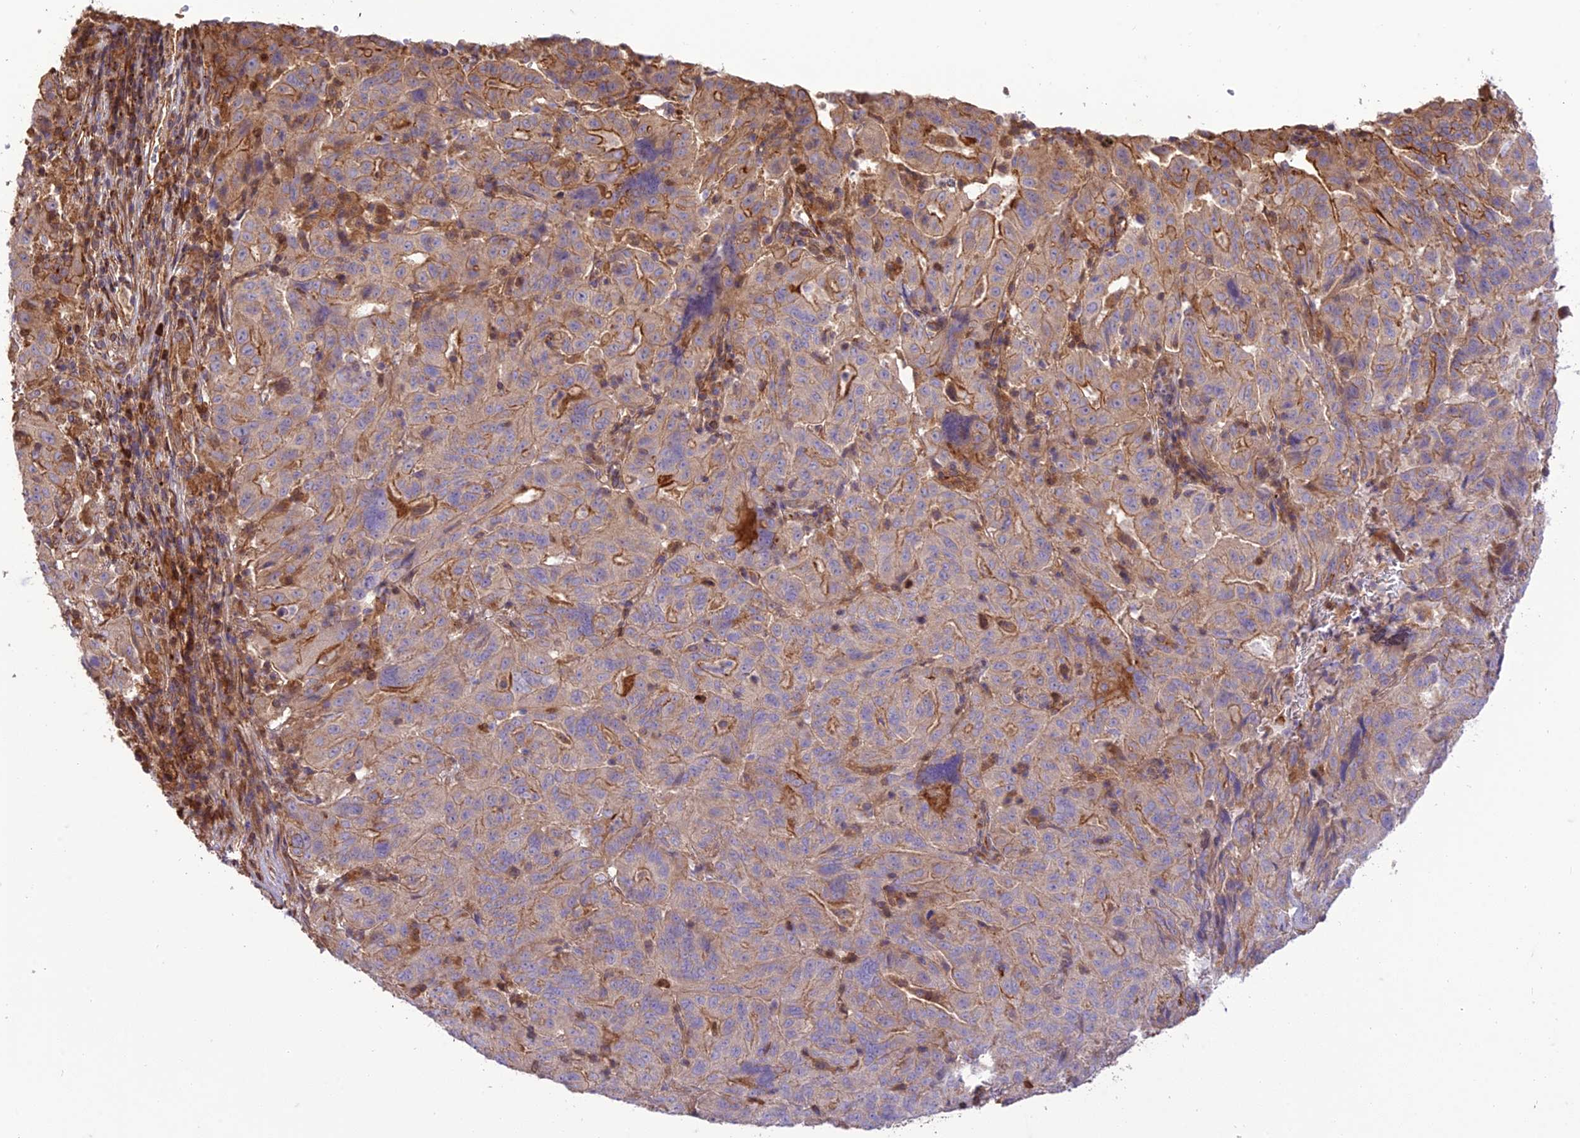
{"staining": {"intensity": "moderate", "quantity": "<25%", "location": "cytoplasmic/membranous"}, "tissue": "pancreatic cancer", "cell_type": "Tumor cells", "image_type": "cancer", "snomed": [{"axis": "morphology", "description": "Adenocarcinoma, NOS"}, {"axis": "topography", "description": "Pancreas"}], "caption": "Human pancreatic cancer (adenocarcinoma) stained with a brown dye demonstrates moderate cytoplasmic/membranous positive positivity in approximately <25% of tumor cells.", "gene": "HPSE2", "patient": {"sex": "male", "age": 63}}